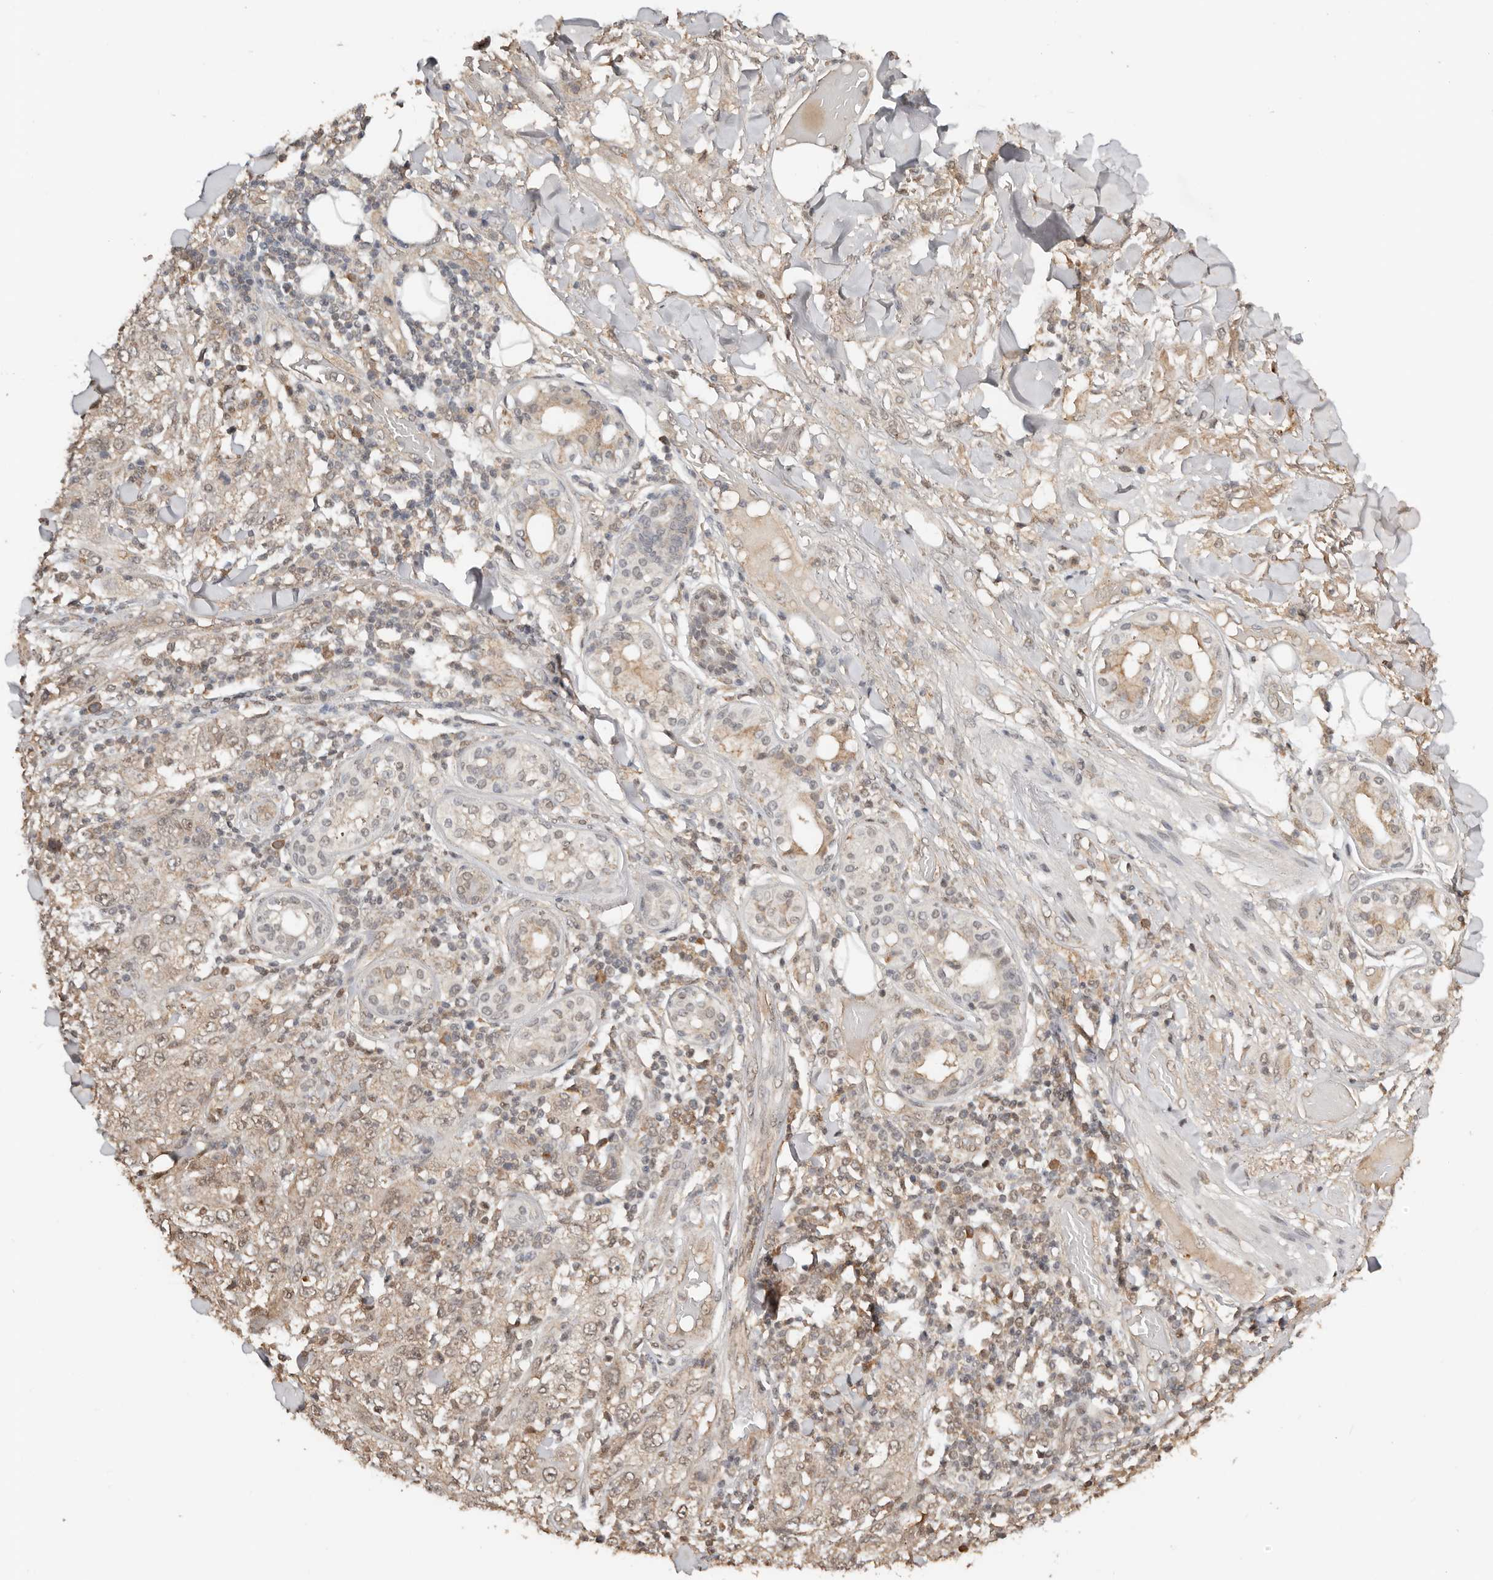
{"staining": {"intensity": "weak", "quantity": ">75%", "location": "cytoplasmic/membranous,nuclear"}, "tissue": "skin cancer", "cell_type": "Tumor cells", "image_type": "cancer", "snomed": [{"axis": "morphology", "description": "Squamous cell carcinoma, NOS"}, {"axis": "topography", "description": "Skin"}], "caption": "Skin cancer stained with DAB IHC displays low levels of weak cytoplasmic/membranous and nuclear positivity in about >75% of tumor cells. Nuclei are stained in blue.", "gene": "SEC14L1", "patient": {"sex": "female", "age": 88}}